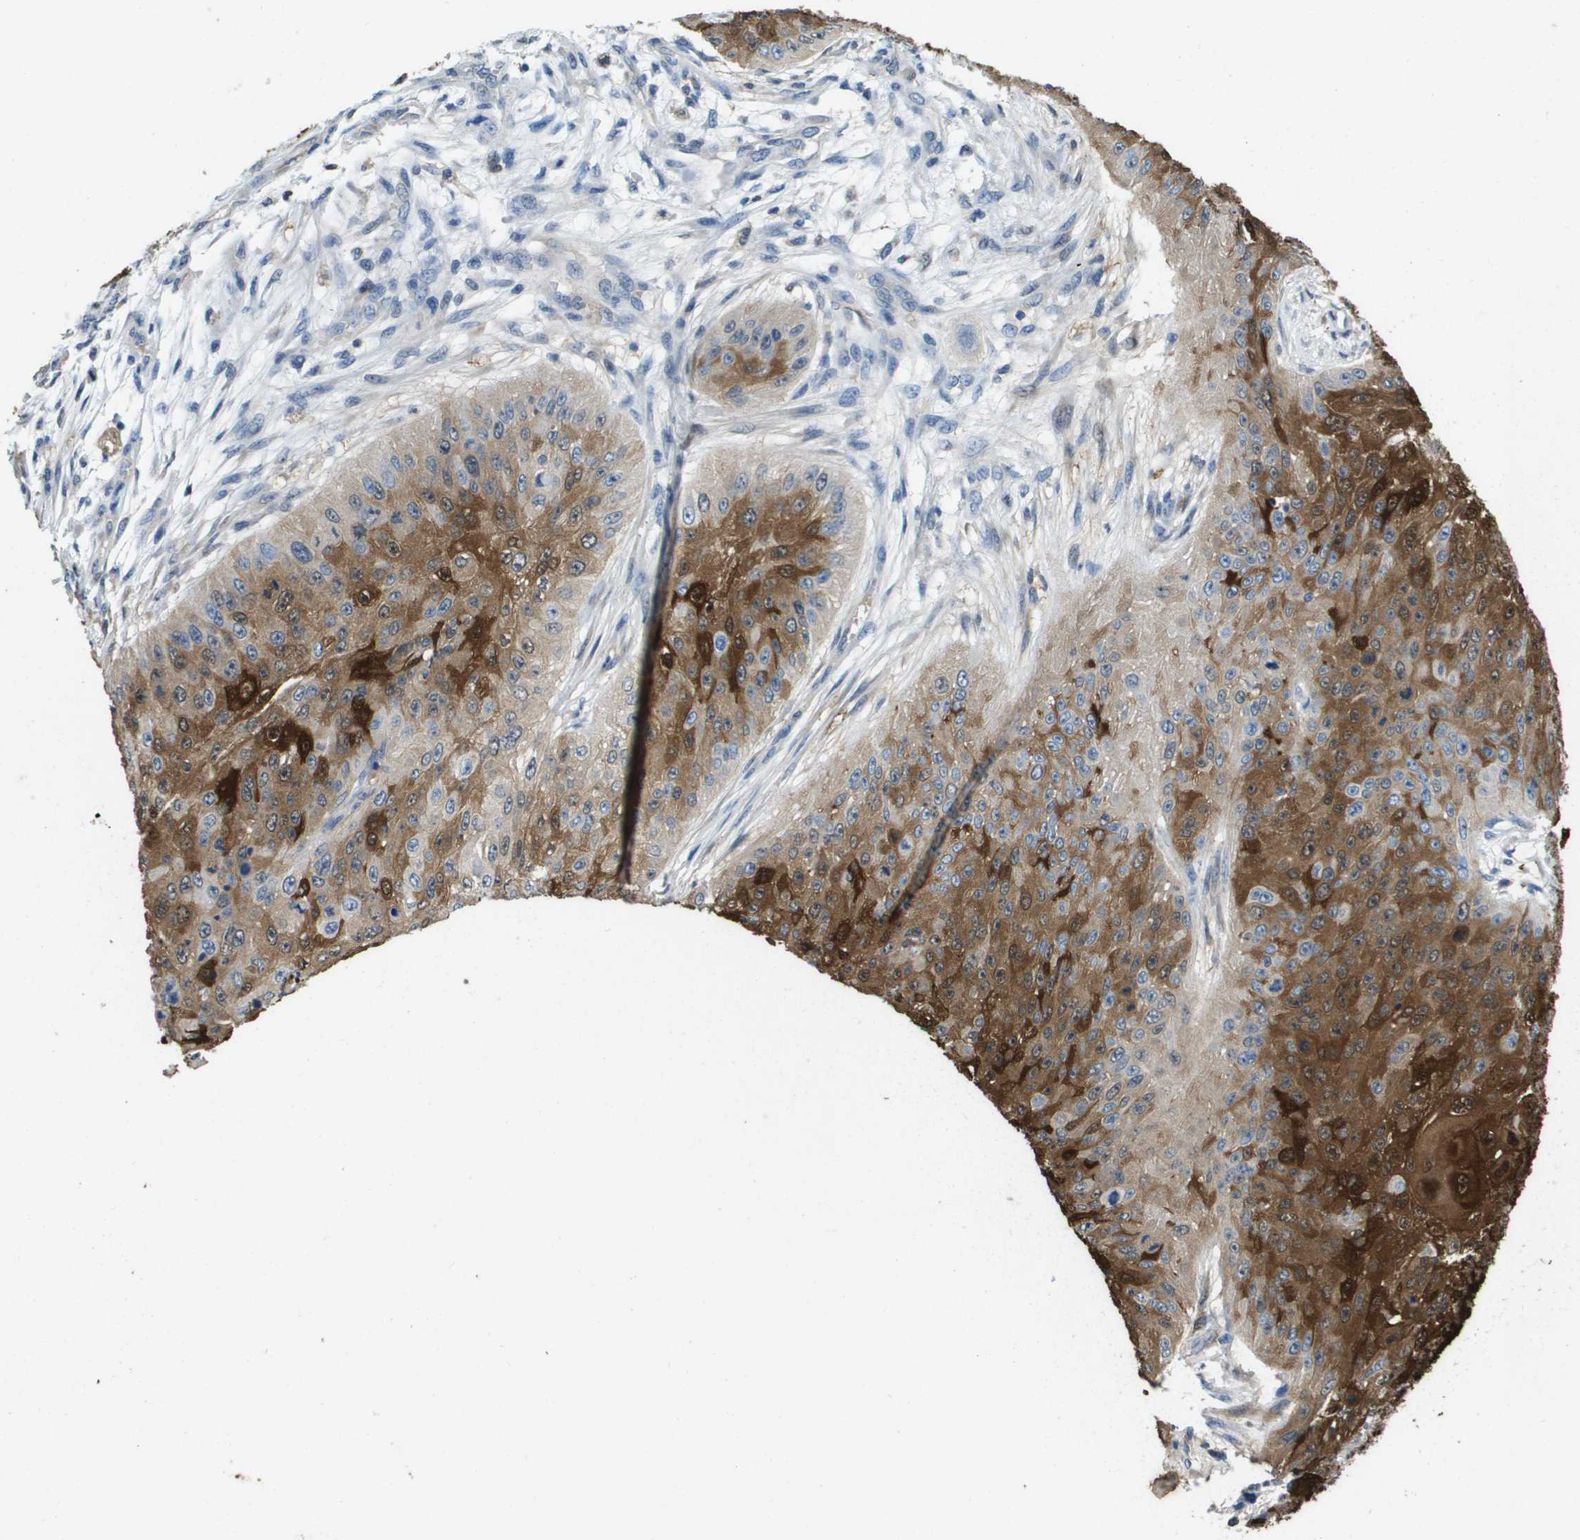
{"staining": {"intensity": "strong", "quantity": ">75%", "location": "cytoplasmic/membranous"}, "tissue": "skin cancer", "cell_type": "Tumor cells", "image_type": "cancer", "snomed": [{"axis": "morphology", "description": "Squamous cell carcinoma, NOS"}, {"axis": "topography", "description": "Skin"}], "caption": "Skin squamous cell carcinoma stained with immunohistochemistry demonstrates strong cytoplasmic/membranous expression in about >75% of tumor cells.", "gene": "FABP5", "patient": {"sex": "female", "age": 80}}